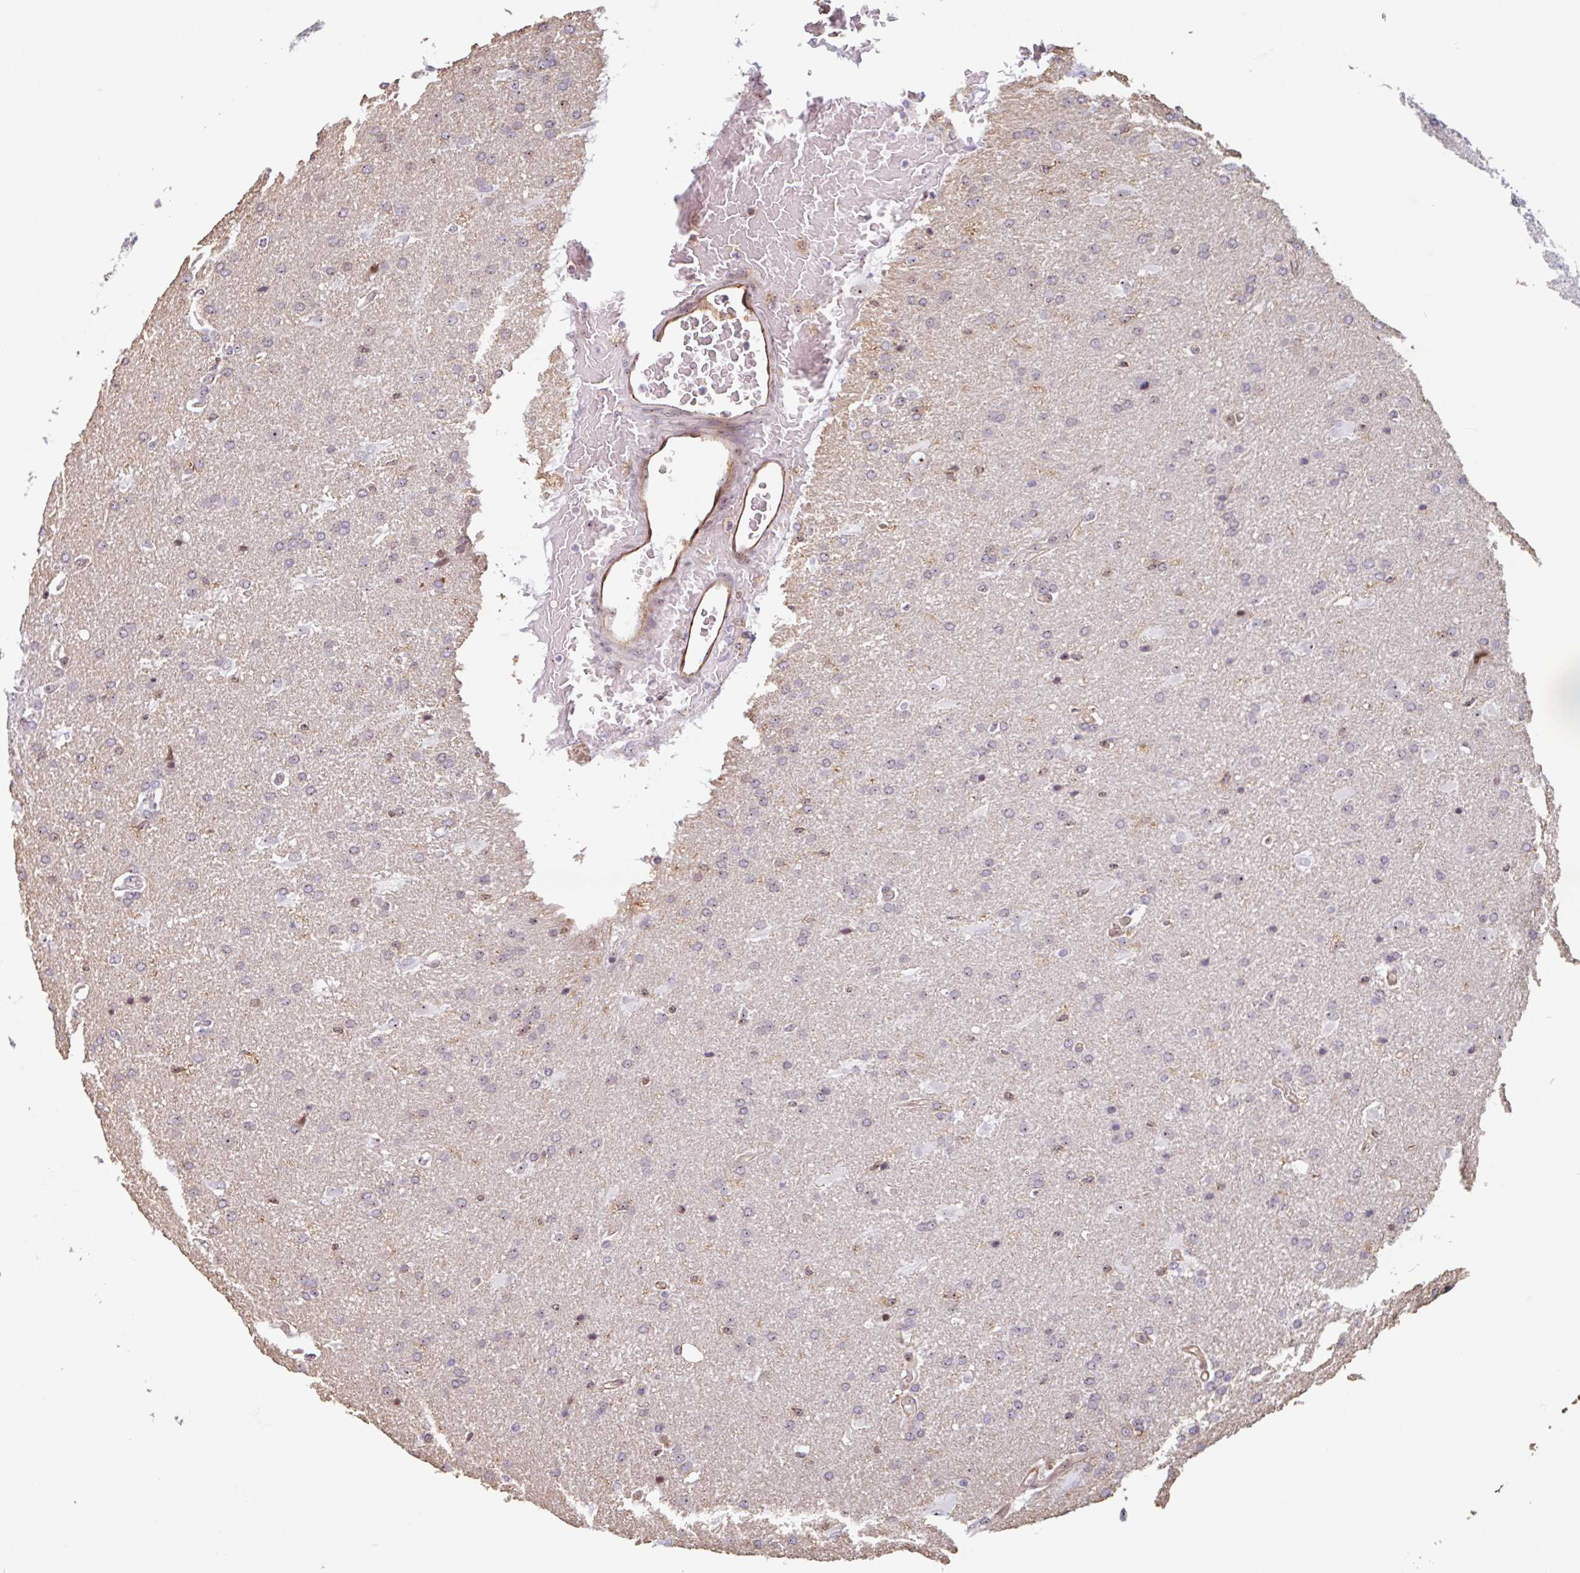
{"staining": {"intensity": "weak", "quantity": "<25%", "location": "nuclear"}, "tissue": "glioma", "cell_type": "Tumor cells", "image_type": "cancer", "snomed": [{"axis": "morphology", "description": "Glioma, malignant, High grade"}, {"axis": "topography", "description": "Brain"}], "caption": "DAB immunohistochemical staining of human glioma exhibits no significant expression in tumor cells. The staining is performed using DAB (3,3'-diaminobenzidine) brown chromogen with nuclei counter-stained in using hematoxylin.", "gene": "ZNF689", "patient": {"sex": "male", "age": 56}}